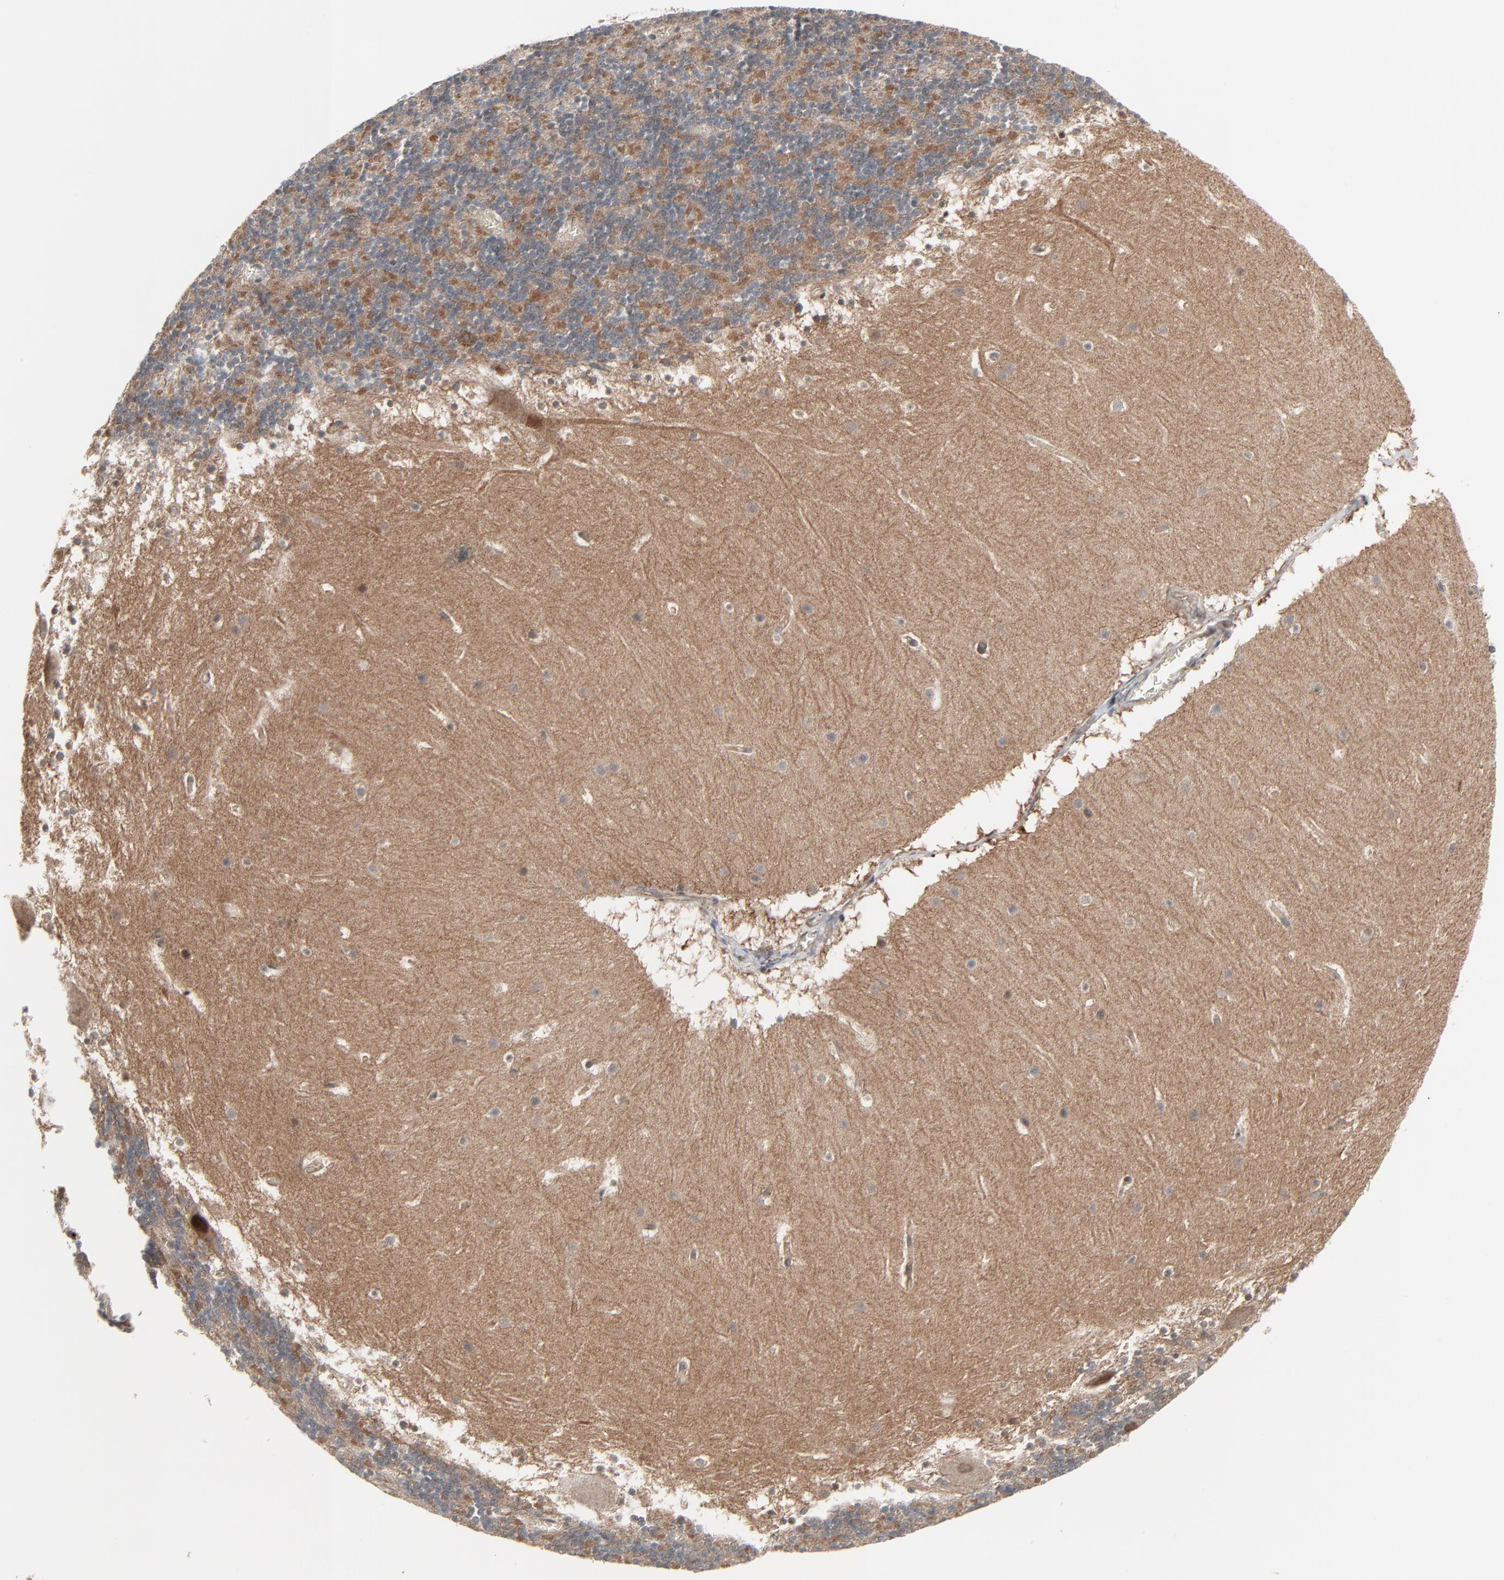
{"staining": {"intensity": "negative", "quantity": "none", "location": "none"}, "tissue": "cerebellum", "cell_type": "Cells in granular layer", "image_type": "normal", "snomed": [{"axis": "morphology", "description": "Normal tissue, NOS"}, {"axis": "topography", "description": "Cerebellum"}], "caption": "IHC of normal cerebellum demonstrates no expression in cells in granular layer. Nuclei are stained in blue.", "gene": "OPTN", "patient": {"sex": "male", "age": 45}}